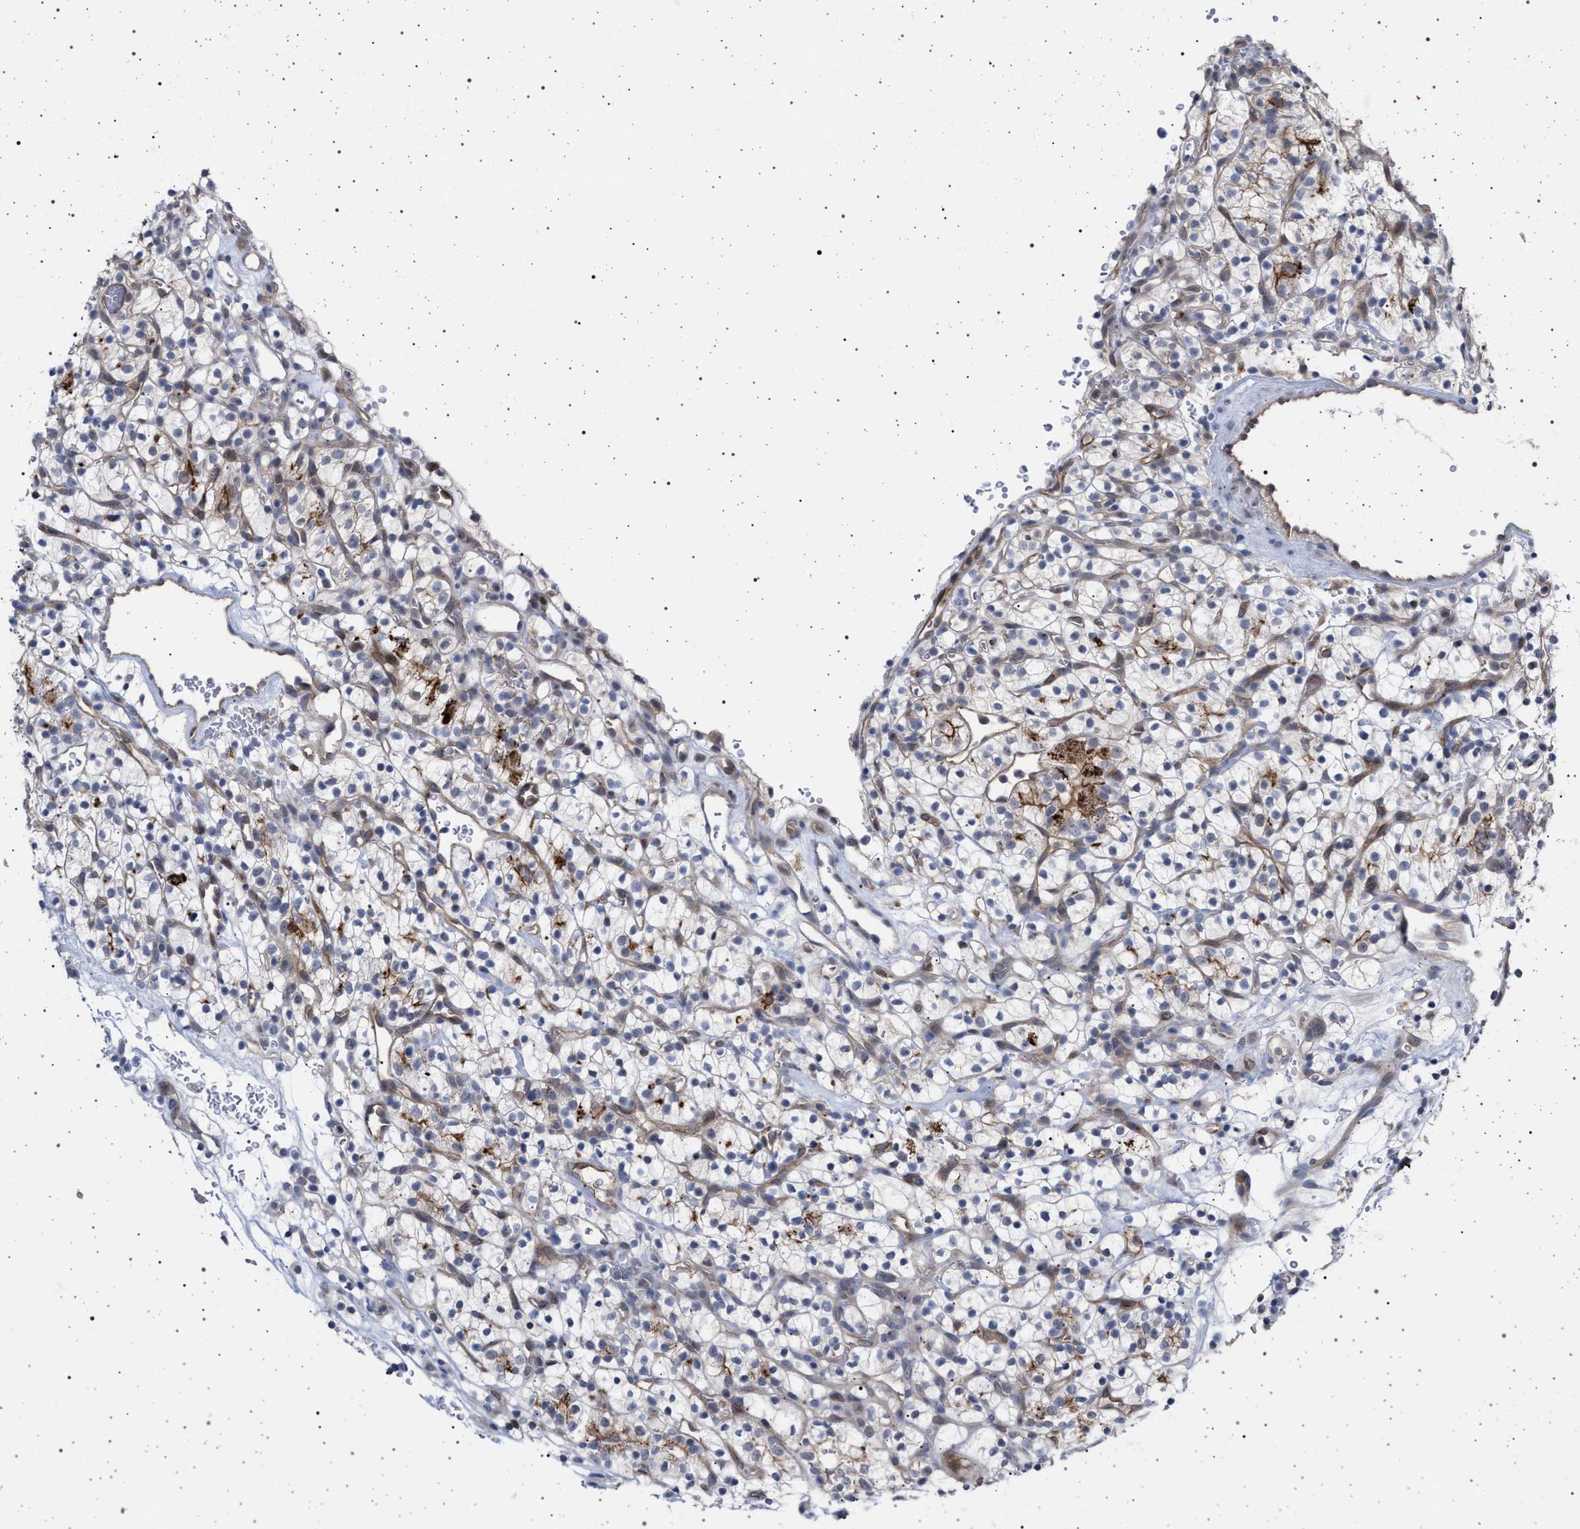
{"staining": {"intensity": "moderate", "quantity": "<25%", "location": "cytoplasmic/membranous"}, "tissue": "renal cancer", "cell_type": "Tumor cells", "image_type": "cancer", "snomed": [{"axis": "morphology", "description": "Adenocarcinoma, NOS"}, {"axis": "topography", "description": "Kidney"}], "caption": "Immunohistochemistry of human adenocarcinoma (renal) shows low levels of moderate cytoplasmic/membranous expression in approximately <25% of tumor cells.", "gene": "RBM48", "patient": {"sex": "female", "age": 57}}